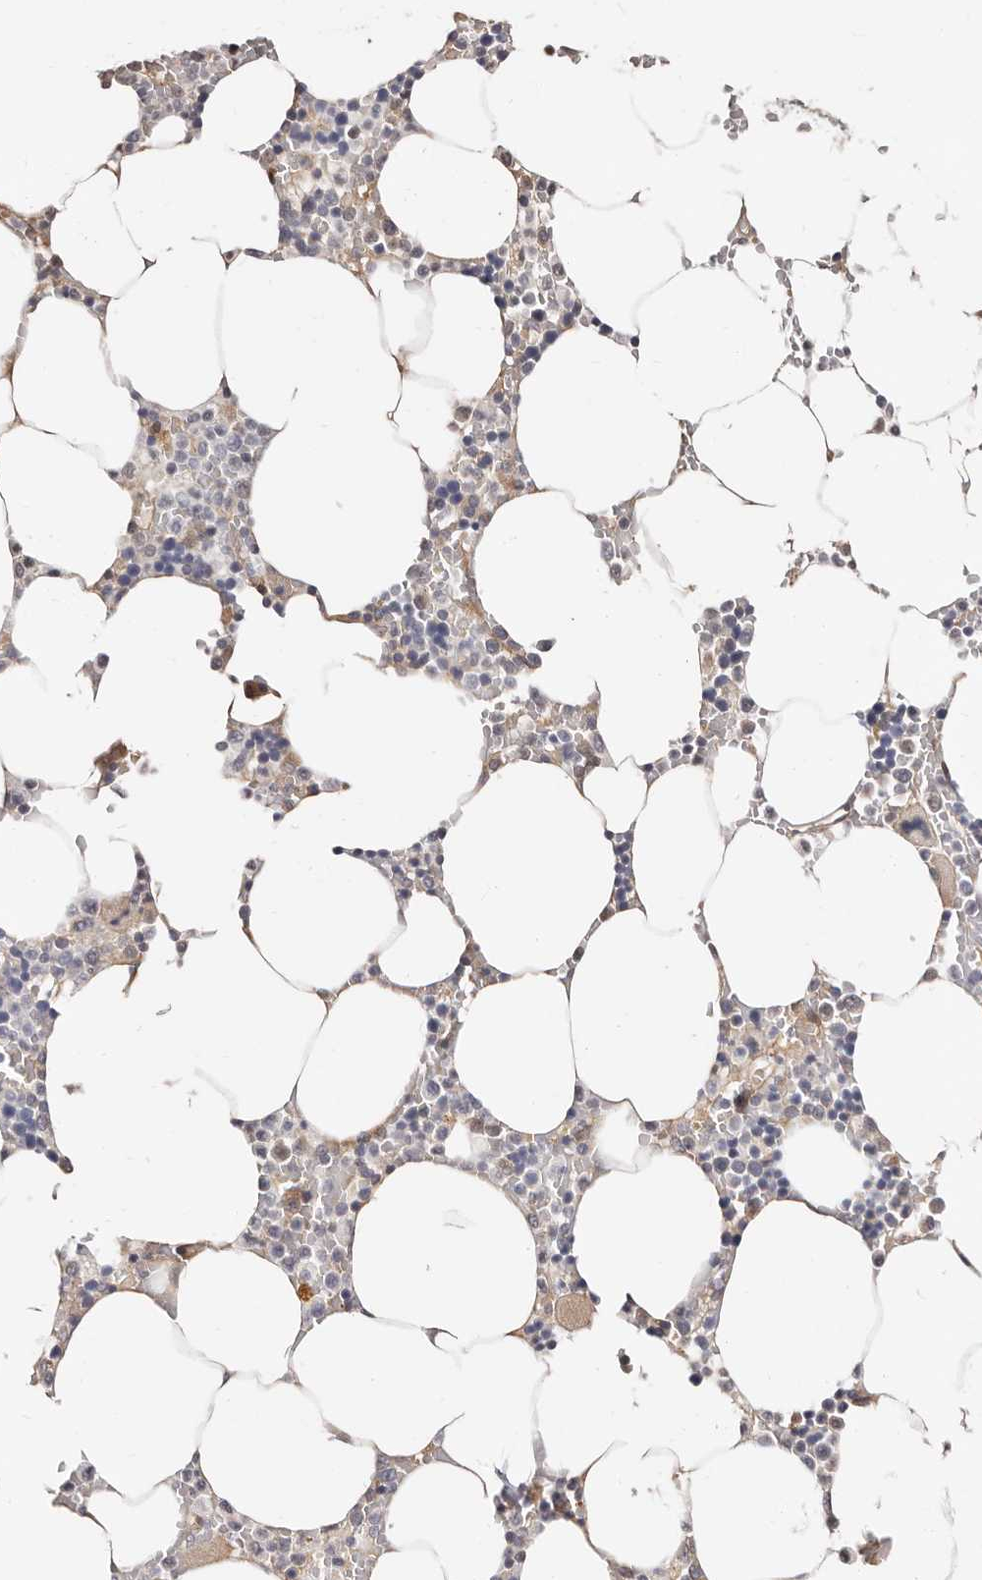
{"staining": {"intensity": "weak", "quantity": "<25%", "location": "cytoplasmic/membranous,nuclear"}, "tissue": "bone marrow", "cell_type": "Hematopoietic cells", "image_type": "normal", "snomed": [{"axis": "morphology", "description": "Normal tissue, NOS"}, {"axis": "topography", "description": "Bone marrow"}], "caption": "An immunohistochemistry (IHC) histopathology image of normal bone marrow is shown. There is no staining in hematopoietic cells of bone marrow.", "gene": "TRIP13", "patient": {"sex": "male", "age": 70}}